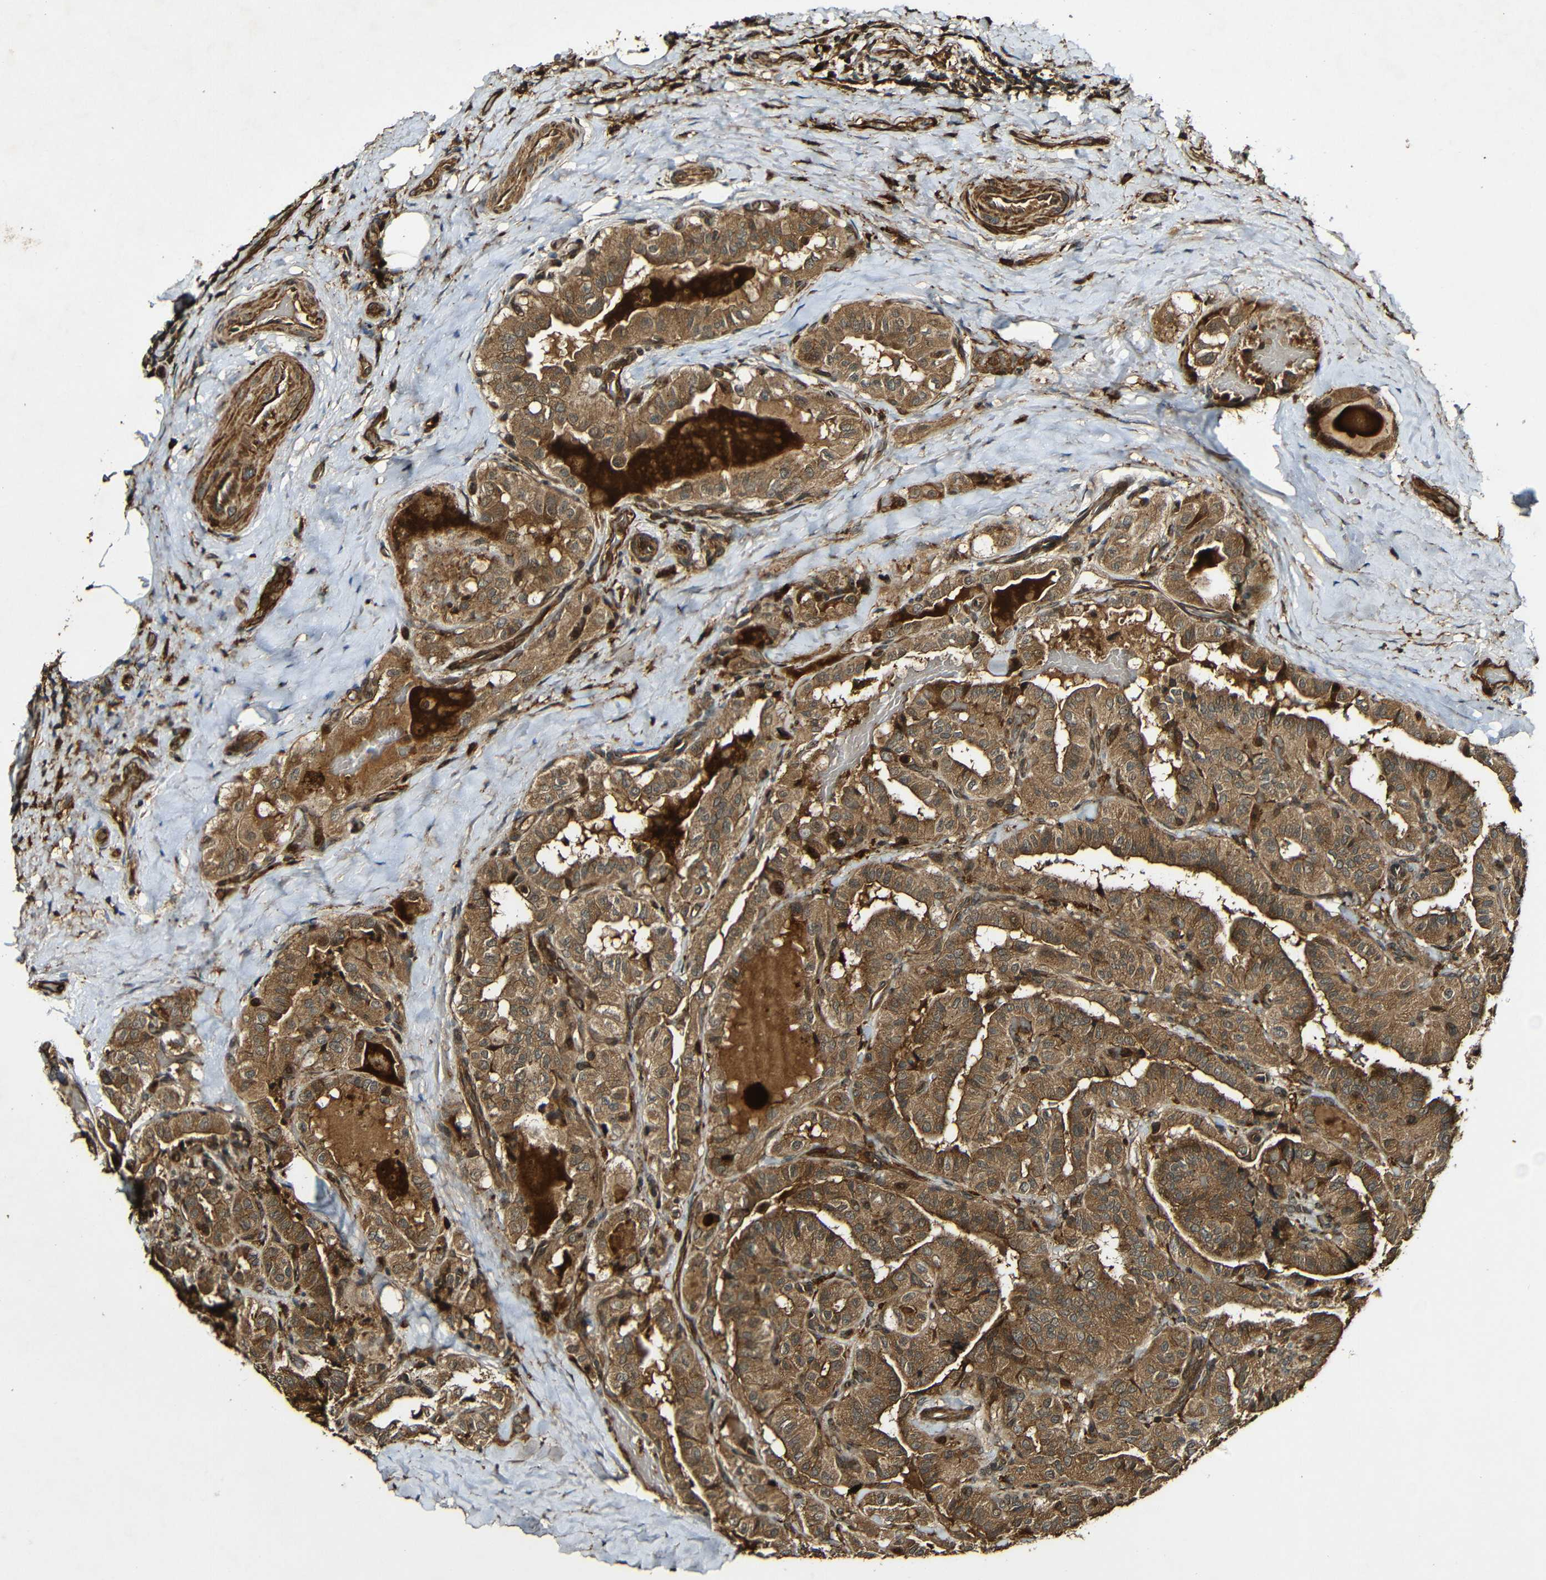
{"staining": {"intensity": "moderate", "quantity": ">75%", "location": "cytoplasmic/membranous"}, "tissue": "thyroid cancer", "cell_type": "Tumor cells", "image_type": "cancer", "snomed": [{"axis": "morphology", "description": "Papillary adenocarcinoma, NOS"}, {"axis": "topography", "description": "Thyroid gland"}], "caption": "A brown stain highlights moderate cytoplasmic/membranous positivity of a protein in human thyroid papillary adenocarcinoma tumor cells. (DAB = brown stain, brightfield microscopy at high magnification).", "gene": "CASP8", "patient": {"sex": "male", "age": 77}}